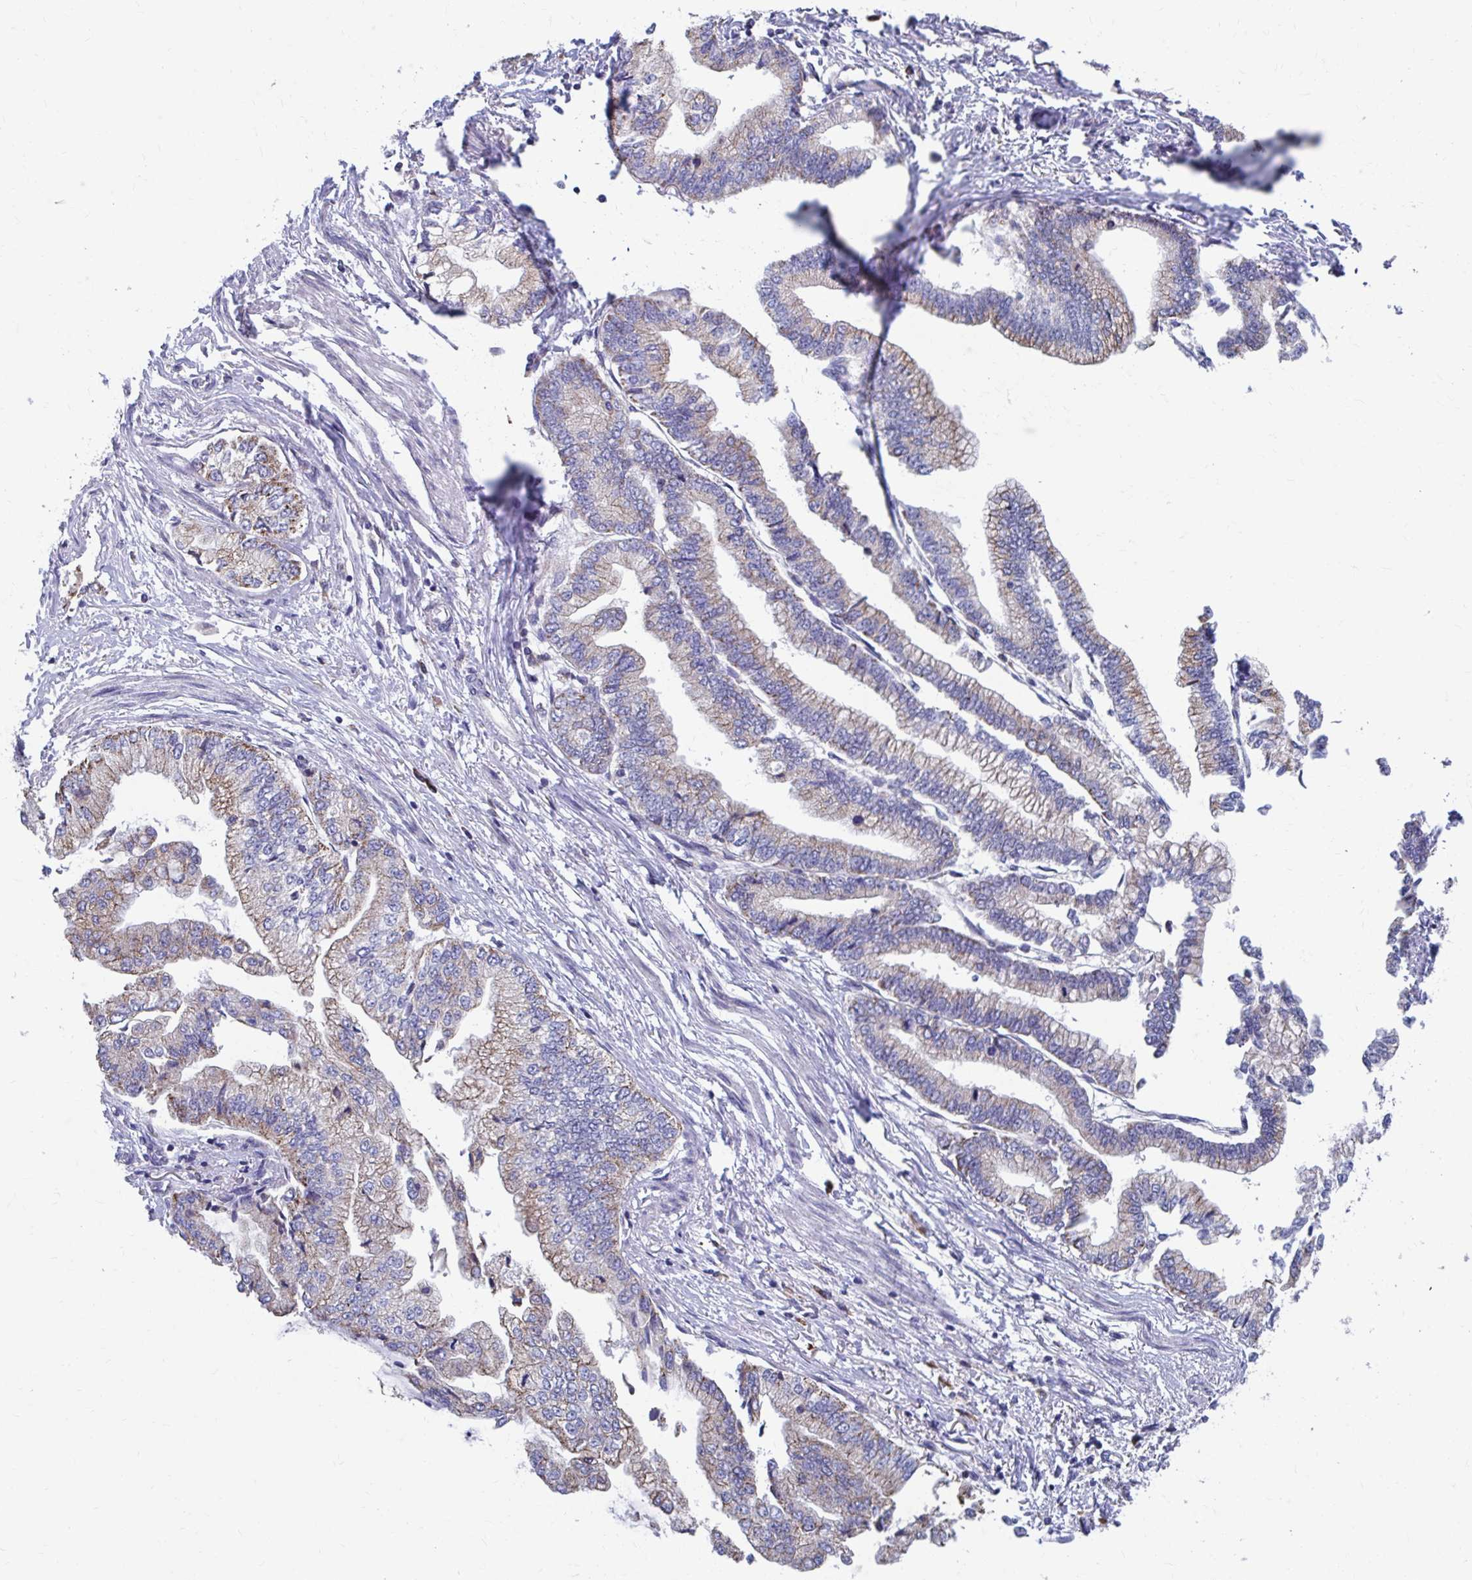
{"staining": {"intensity": "weak", "quantity": "25%-75%", "location": "cytoplasmic/membranous"}, "tissue": "stomach cancer", "cell_type": "Tumor cells", "image_type": "cancer", "snomed": [{"axis": "morphology", "description": "Adenocarcinoma, NOS"}, {"axis": "topography", "description": "Stomach, upper"}], "caption": "Immunohistochemical staining of human stomach adenocarcinoma shows low levels of weak cytoplasmic/membranous expression in about 25%-75% of tumor cells. (DAB IHC, brown staining for protein, blue staining for nuclei).", "gene": "FKBP2", "patient": {"sex": "female", "age": 74}}